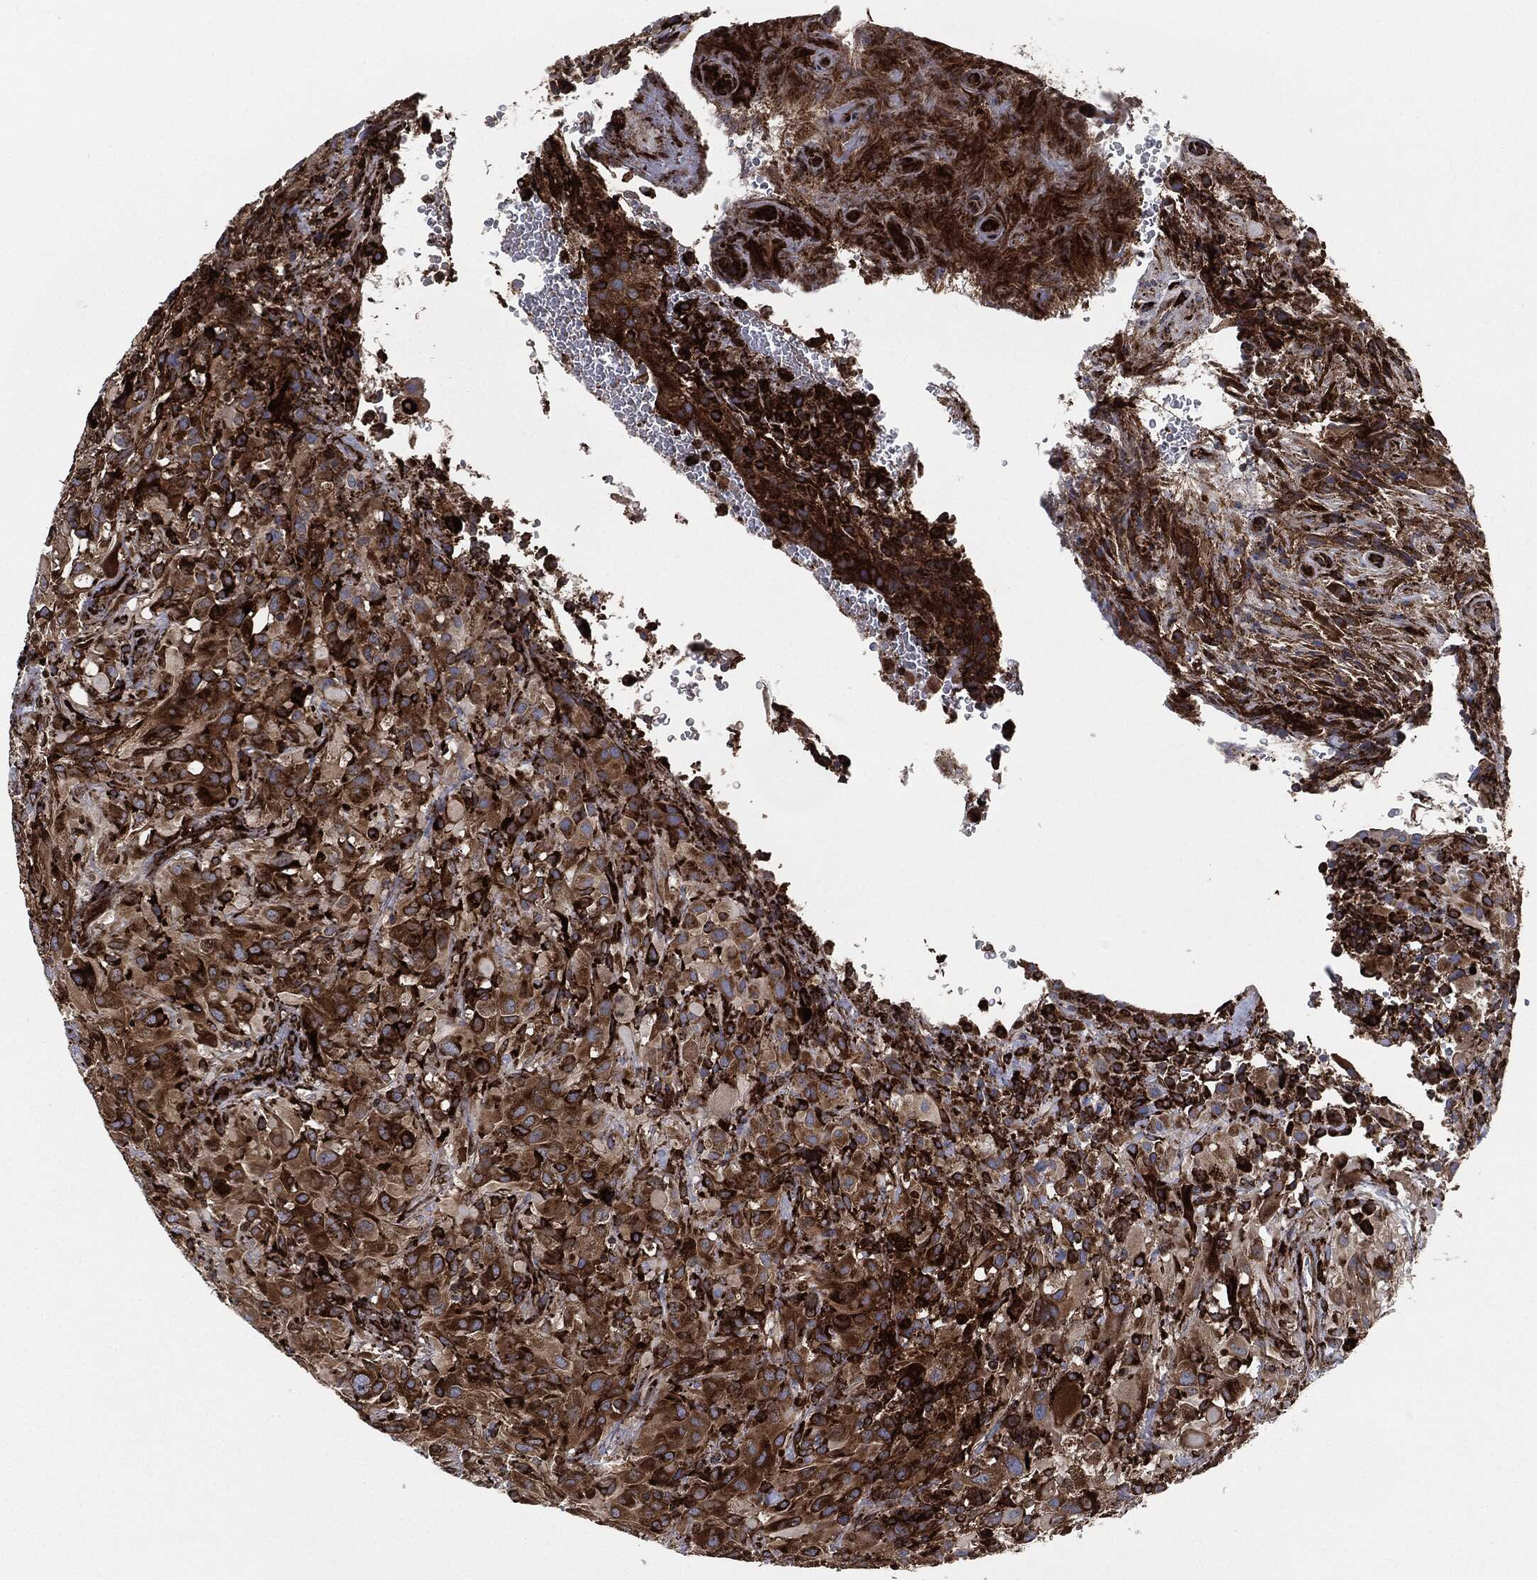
{"staining": {"intensity": "strong", "quantity": ">75%", "location": "cytoplasmic/membranous"}, "tissue": "glioma", "cell_type": "Tumor cells", "image_type": "cancer", "snomed": [{"axis": "morphology", "description": "Glioma, malignant, High grade"}, {"axis": "topography", "description": "Cerebral cortex"}], "caption": "Glioma stained for a protein (brown) demonstrates strong cytoplasmic/membranous positive staining in approximately >75% of tumor cells.", "gene": "CALR", "patient": {"sex": "male", "age": 35}}